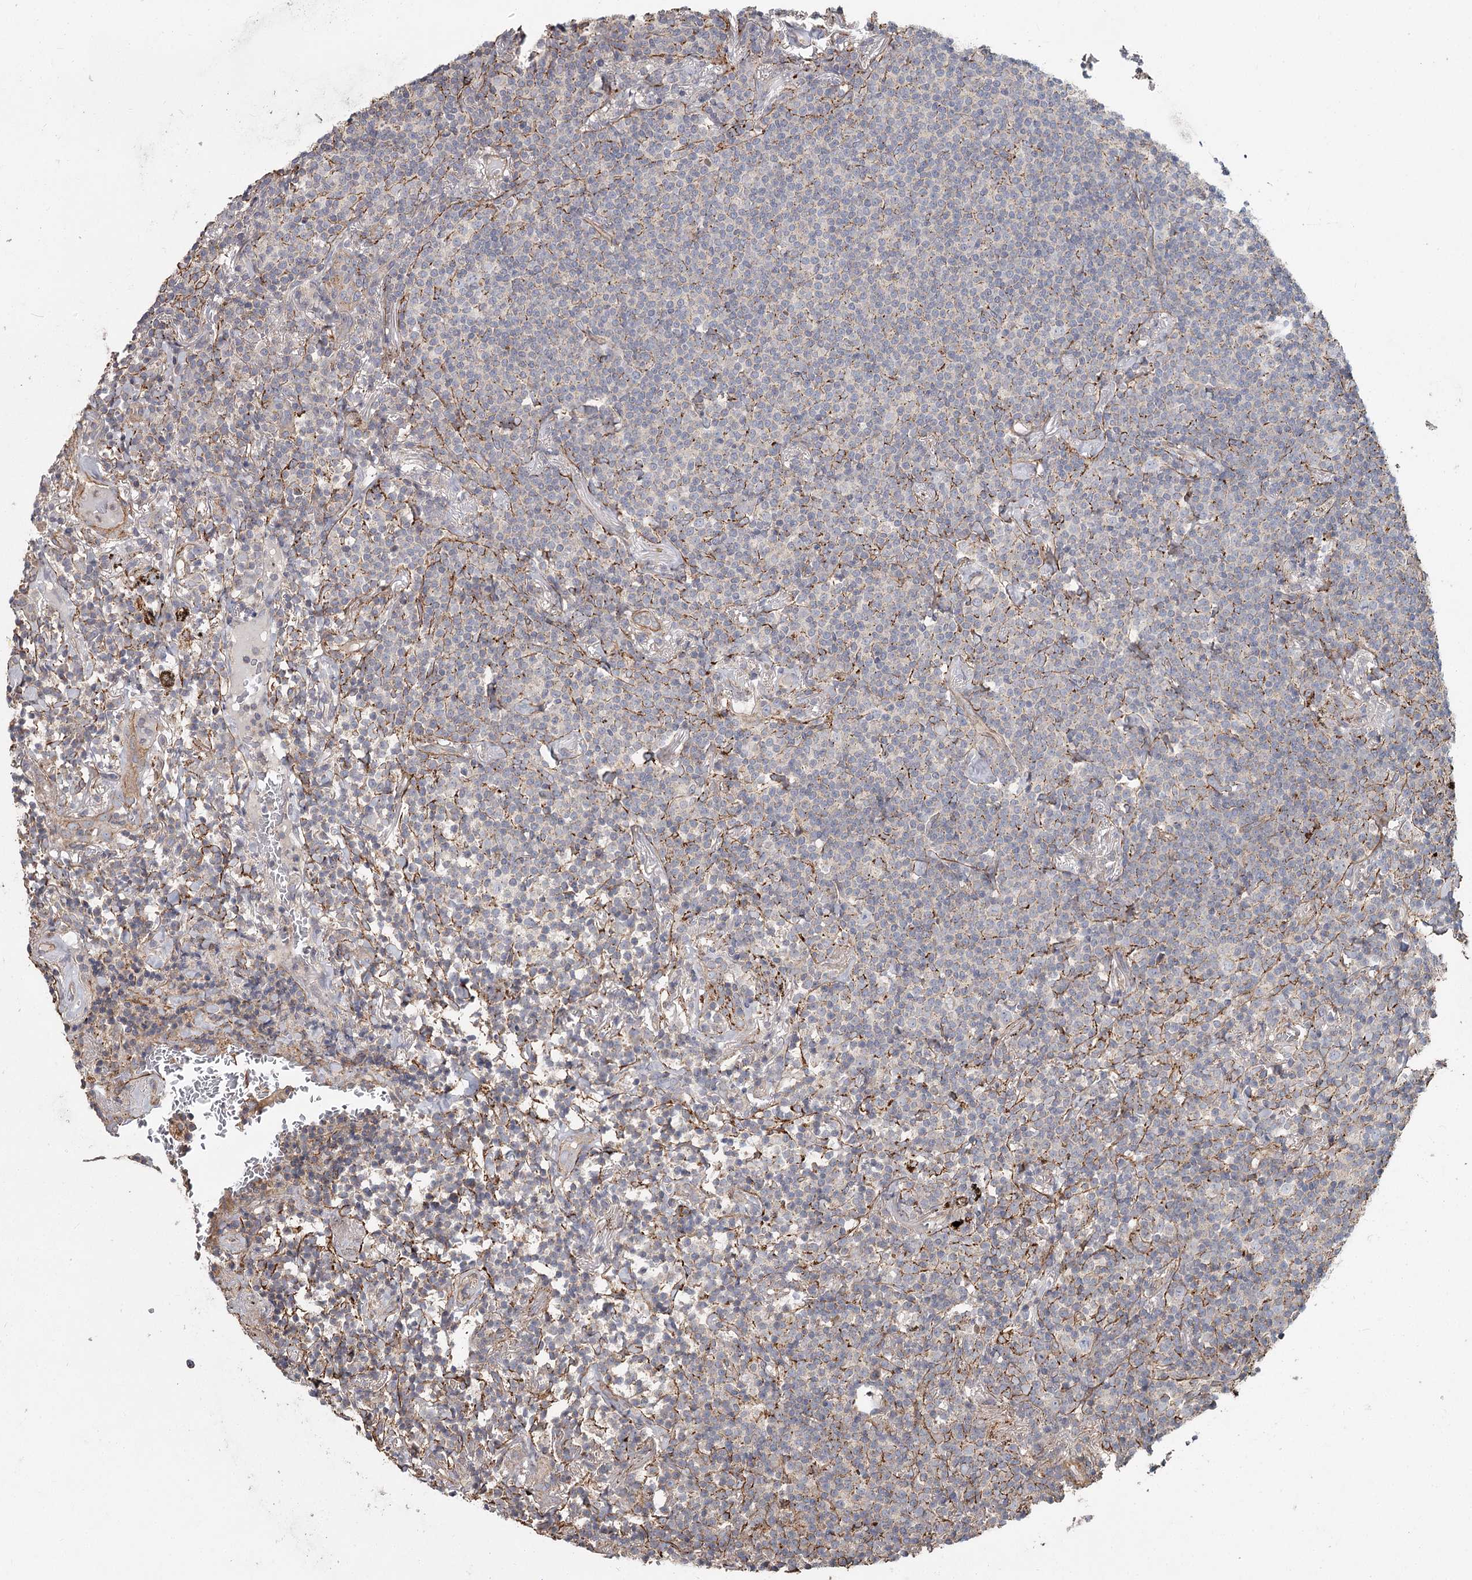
{"staining": {"intensity": "negative", "quantity": "none", "location": "none"}, "tissue": "lymphoma", "cell_type": "Tumor cells", "image_type": "cancer", "snomed": [{"axis": "morphology", "description": "Malignant lymphoma, non-Hodgkin's type, Low grade"}, {"axis": "topography", "description": "Lung"}], "caption": "Immunohistochemical staining of human malignant lymphoma, non-Hodgkin's type (low-grade) exhibits no significant expression in tumor cells. (Brightfield microscopy of DAB (3,3'-diaminobenzidine) immunohistochemistry (IHC) at high magnification).", "gene": "DHRS9", "patient": {"sex": "female", "age": 71}}